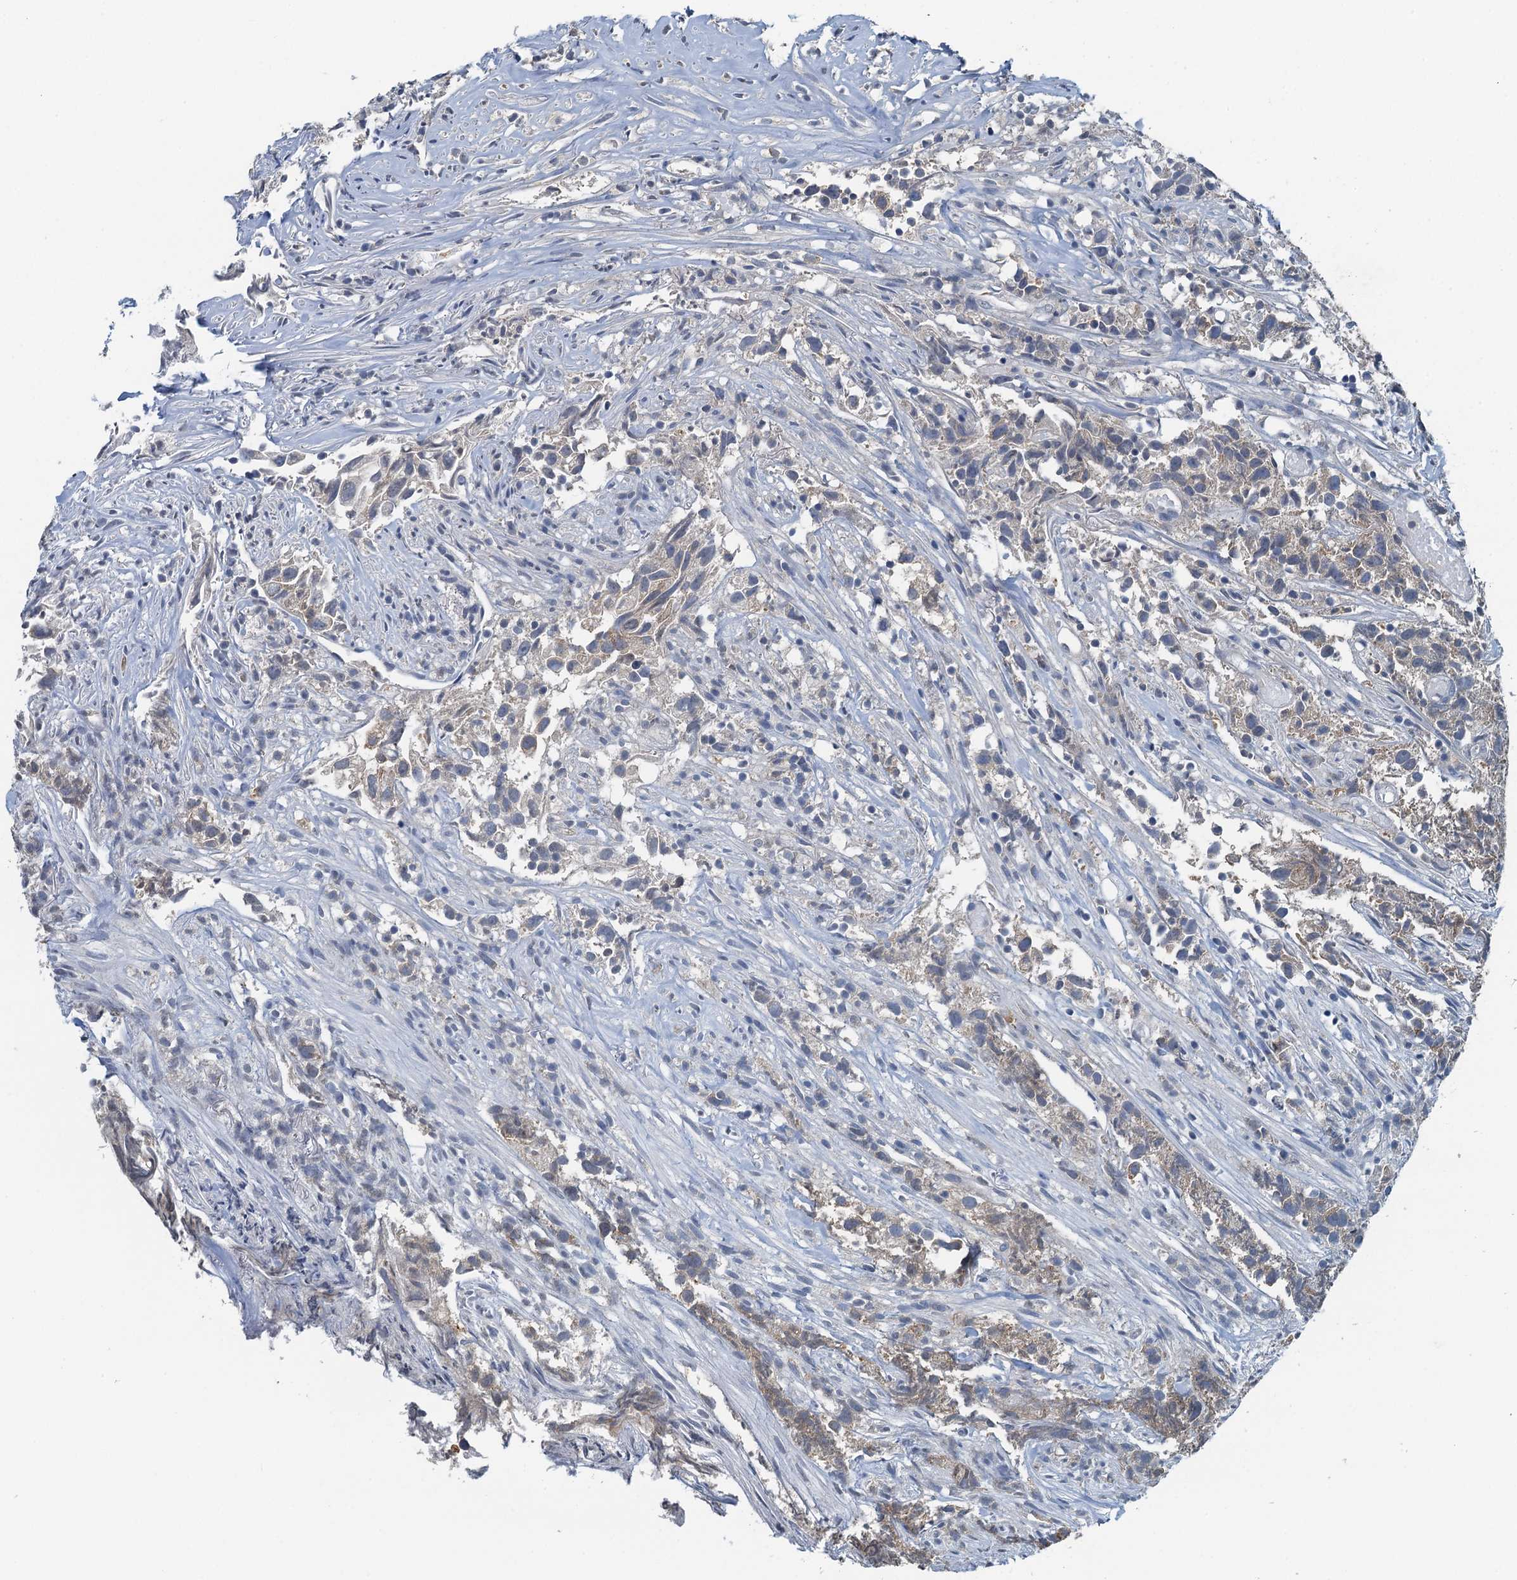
{"staining": {"intensity": "weak", "quantity": "<25%", "location": "cytoplasmic/membranous"}, "tissue": "urothelial cancer", "cell_type": "Tumor cells", "image_type": "cancer", "snomed": [{"axis": "morphology", "description": "Urothelial carcinoma, High grade"}, {"axis": "topography", "description": "Urinary bladder"}], "caption": "There is no significant staining in tumor cells of urothelial carcinoma (high-grade). (DAB (3,3'-diaminobenzidine) immunohistochemistry visualized using brightfield microscopy, high magnification).", "gene": "LSM14B", "patient": {"sex": "female", "age": 75}}